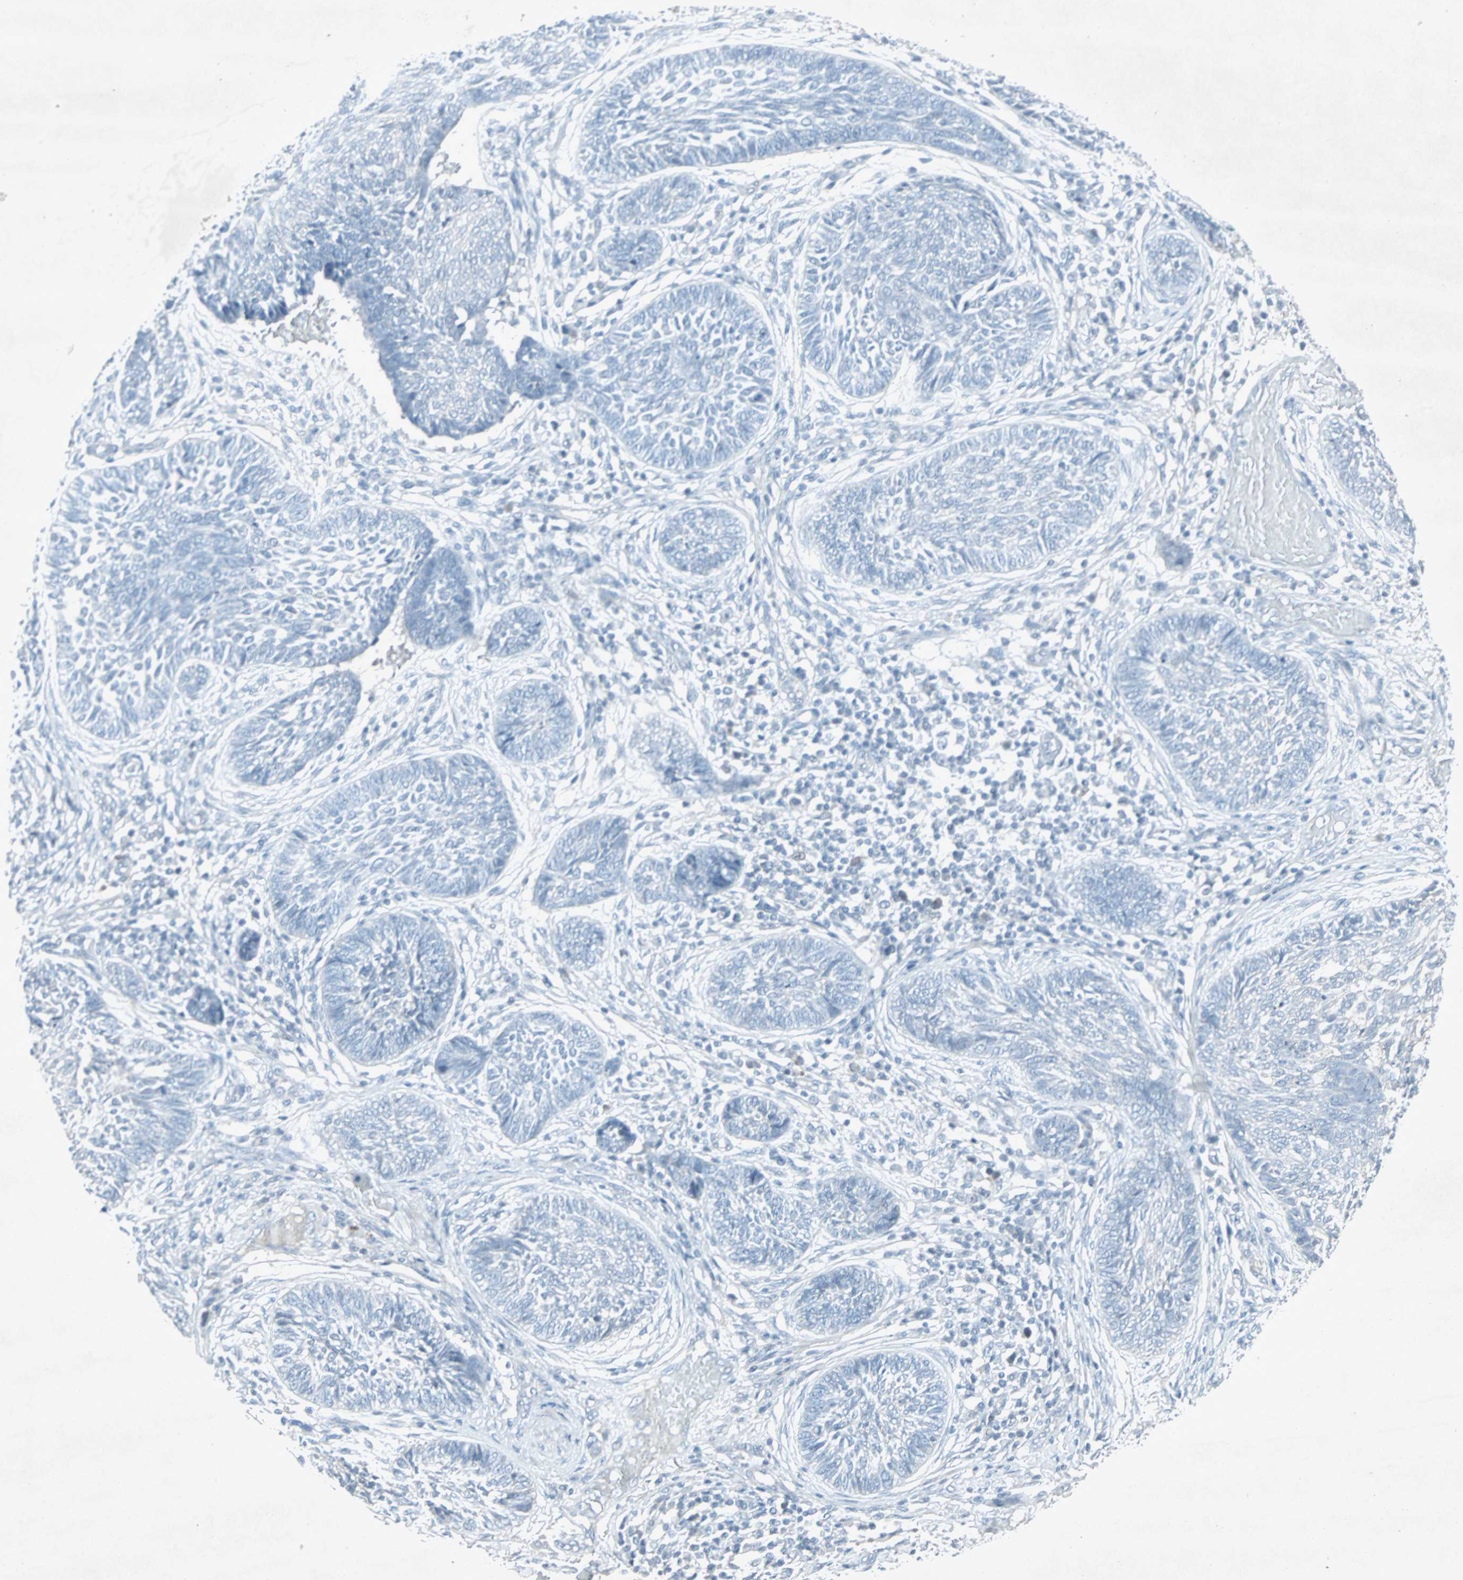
{"staining": {"intensity": "negative", "quantity": "none", "location": "none"}, "tissue": "skin cancer", "cell_type": "Tumor cells", "image_type": "cancer", "snomed": [{"axis": "morphology", "description": "Papilloma, NOS"}, {"axis": "morphology", "description": "Basal cell carcinoma"}, {"axis": "topography", "description": "Skin"}], "caption": "Photomicrograph shows no significant protein staining in tumor cells of skin cancer (papilloma). (DAB (3,3'-diaminobenzidine) immunohistochemistry, high magnification).", "gene": "LANCL3", "patient": {"sex": "male", "age": 87}}